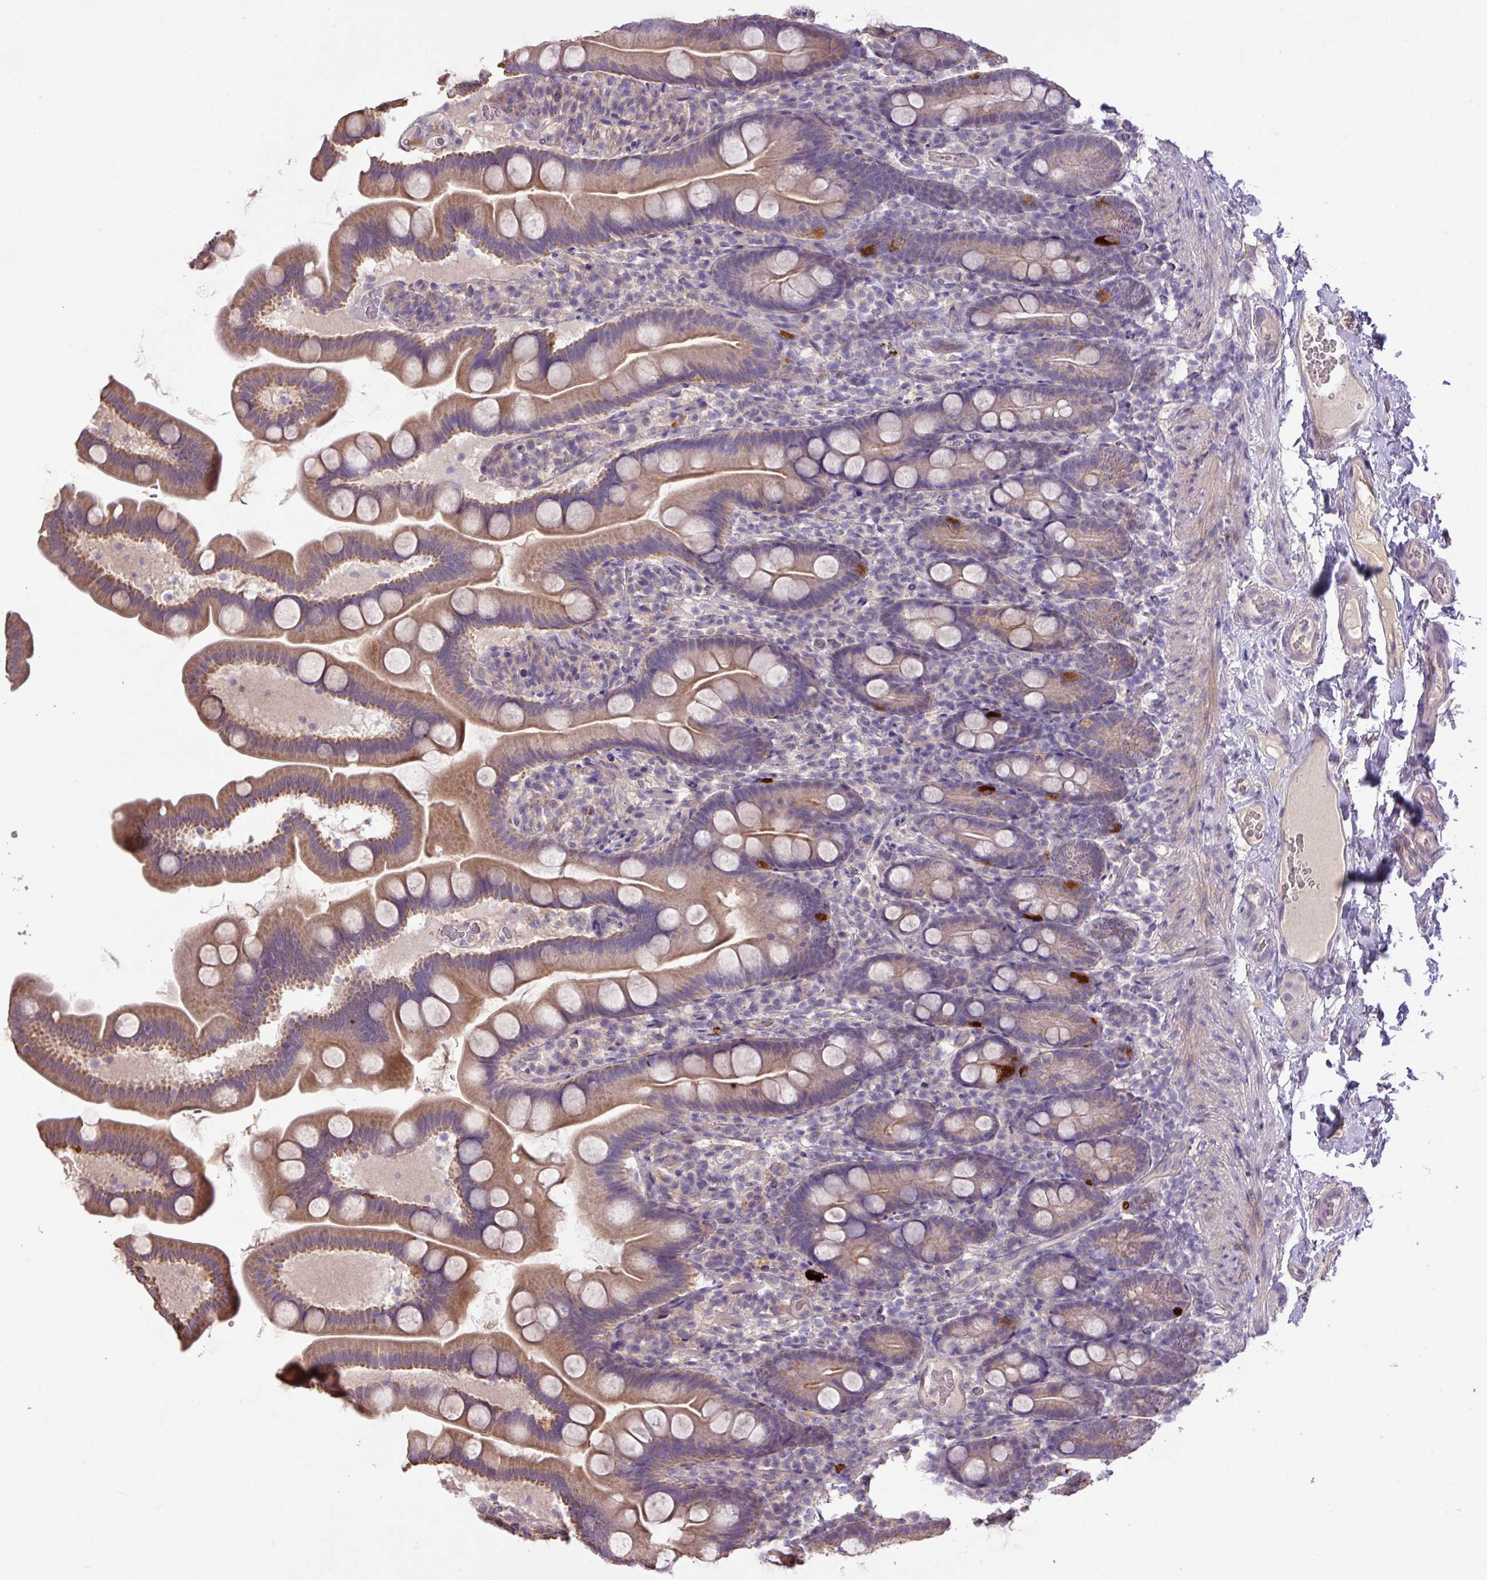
{"staining": {"intensity": "strong", "quantity": ">75%", "location": "cytoplasmic/membranous"}, "tissue": "small intestine", "cell_type": "Glandular cells", "image_type": "normal", "snomed": [{"axis": "morphology", "description": "Normal tissue, NOS"}, {"axis": "topography", "description": "Small intestine"}], "caption": "Small intestine stained with DAB (3,3'-diaminobenzidine) immunohistochemistry shows high levels of strong cytoplasmic/membranous positivity in approximately >75% of glandular cells. The protein of interest is stained brown, and the nuclei are stained in blue (DAB IHC with brightfield microscopy, high magnification).", "gene": "PRADC1", "patient": {"sex": "female", "age": 68}}